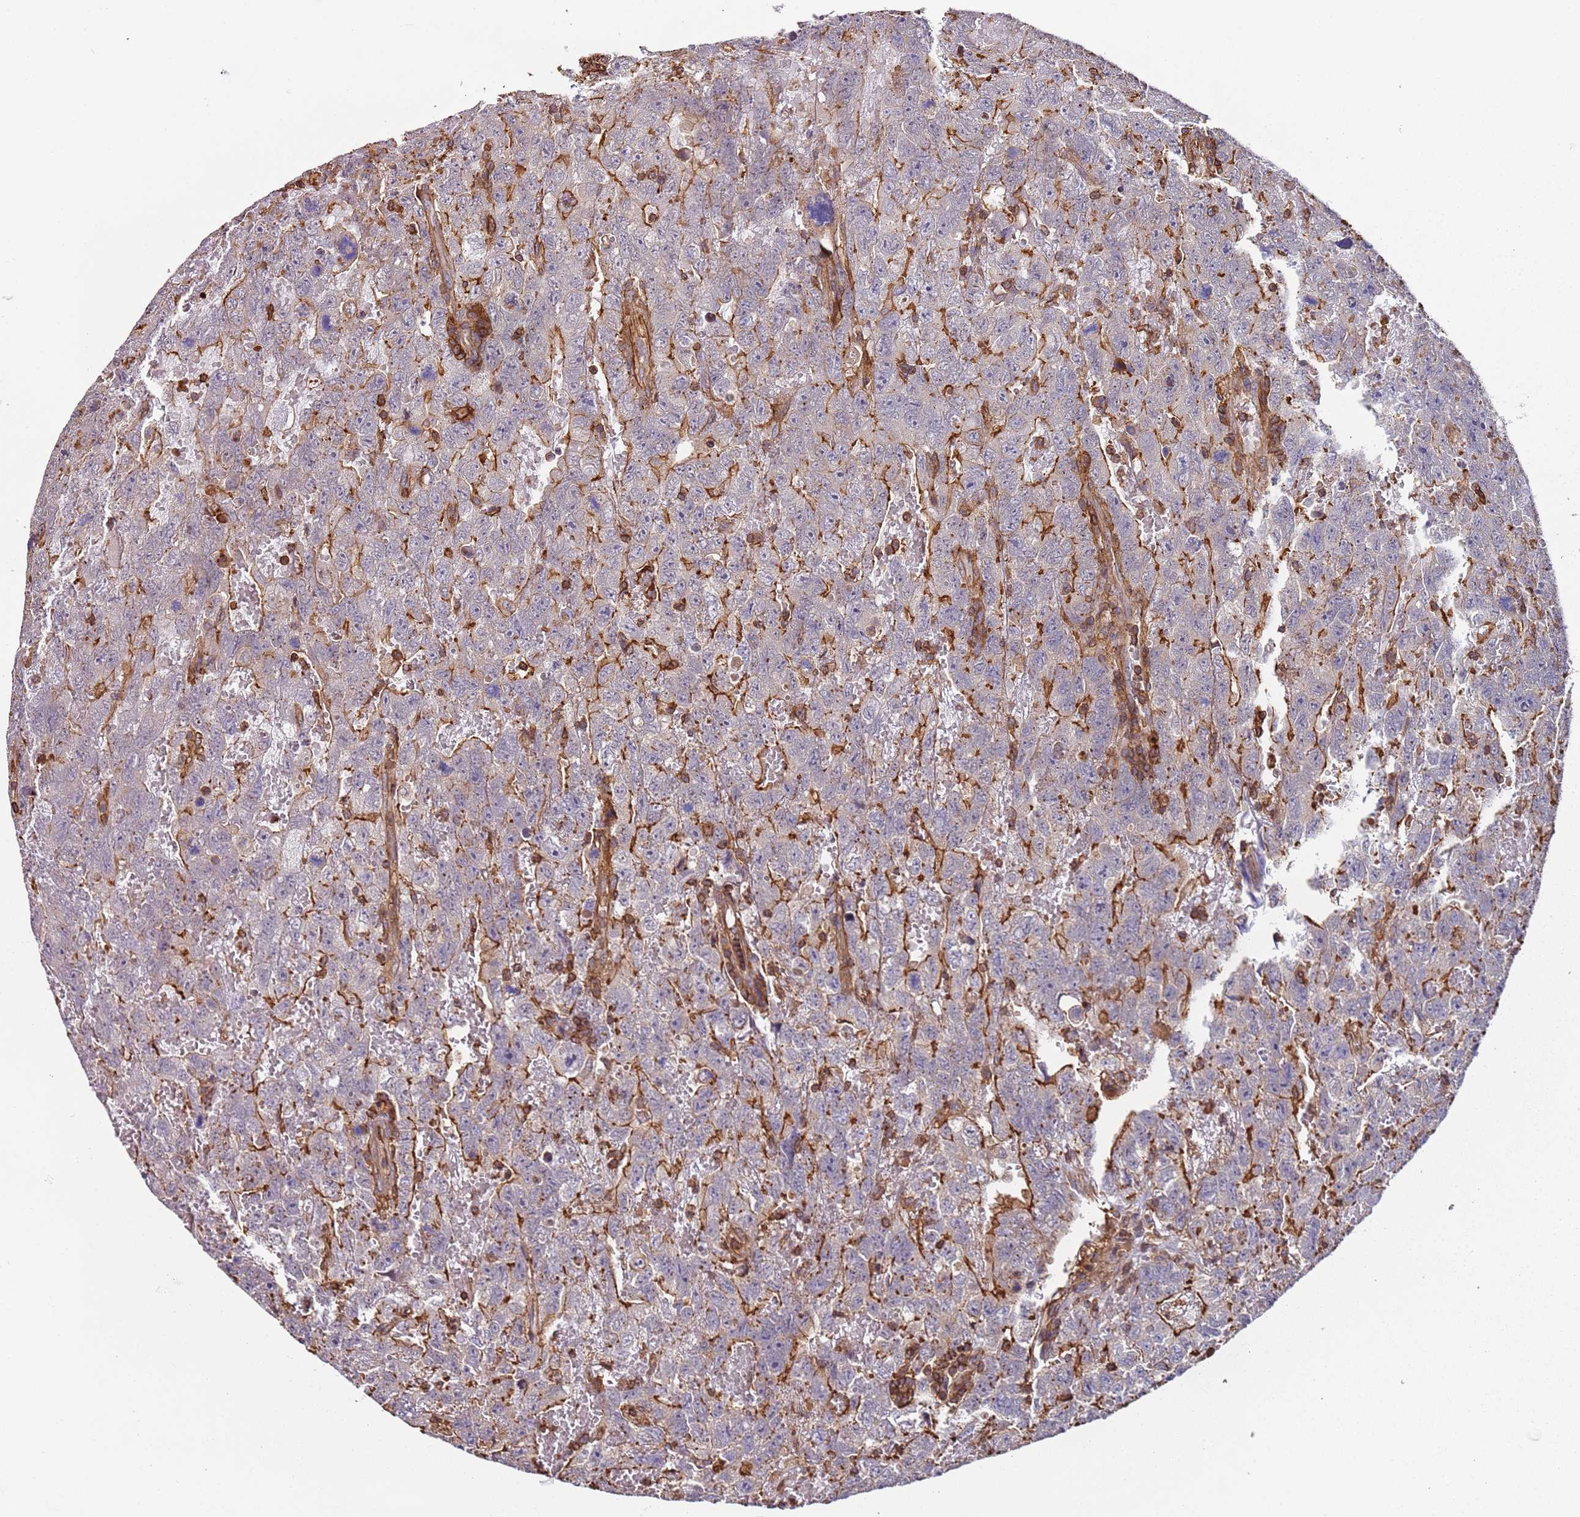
{"staining": {"intensity": "moderate", "quantity": "<25%", "location": "cytoplasmic/membranous"}, "tissue": "testis cancer", "cell_type": "Tumor cells", "image_type": "cancer", "snomed": [{"axis": "morphology", "description": "Carcinoma, Embryonal, NOS"}, {"axis": "topography", "description": "Testis"}], "caption": "The histopathology image reveals staining of testis cancer (embryonal carcinoma), revealing moderate cytoplasmic/membranous protein staining (brown color) within tumor cells.", "gene": "CYP2U1", "patient": {"sex": "male", "age": 45}}